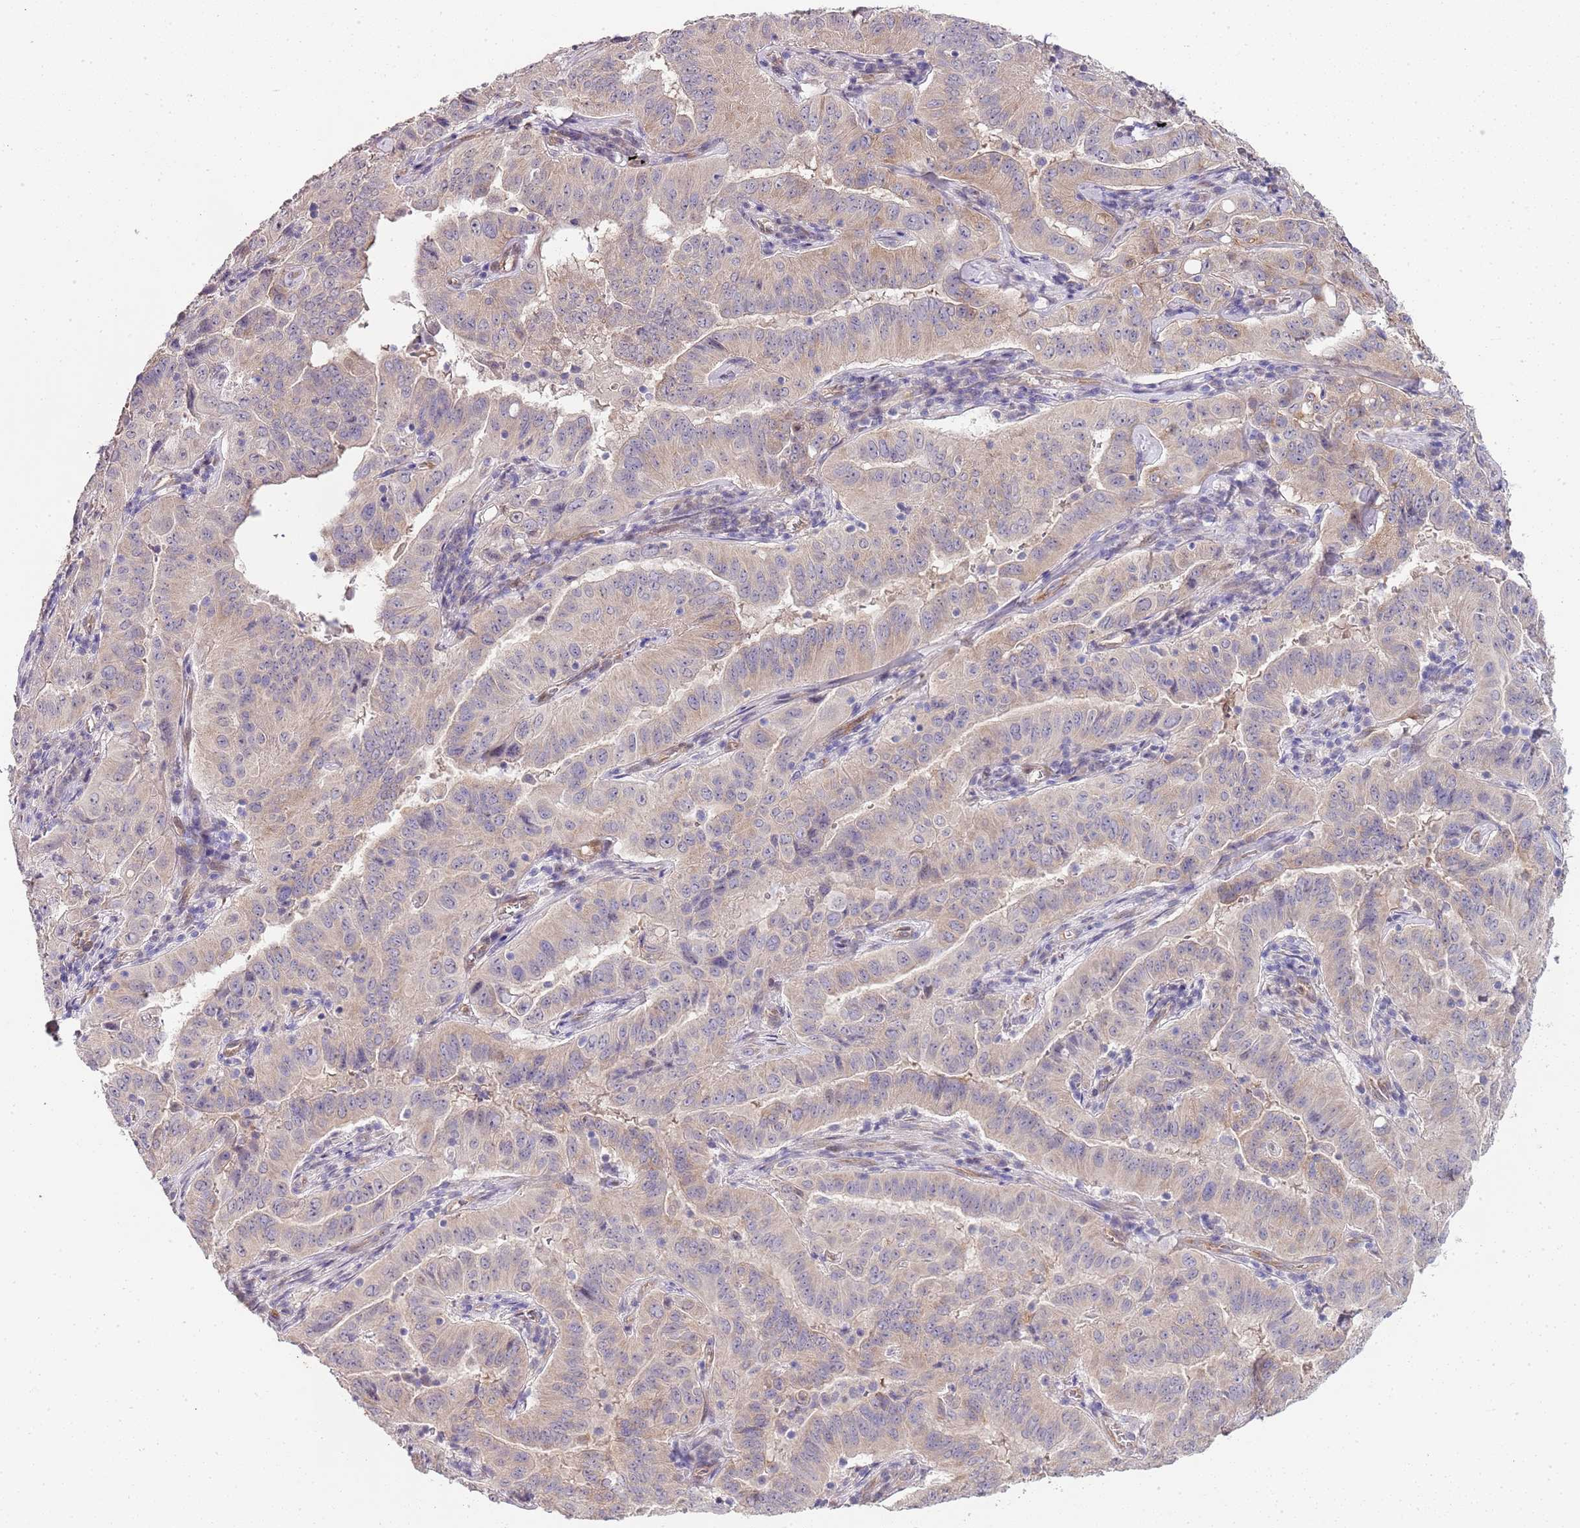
{"staining": {"intensity": "weak", "quantity": "<25%", "location": "cytoplasmic/membranous"}, "tissue": "pancreatic cancer", "cell_type": "Tumor cells", "image_type": "cancer", "snomed": [{"axis": "morphology", "description": "Adenocarcinoma, NOS"}, {"axis": "topography", "description": "Pancreas"}], "caption": "Human pancreatic adenocarcinoma stained for a protein using IHC demonstrates no positivity in tumor cells.", "gene": "TBC1D9", "patient": {"sex": "male", "age": 63}}